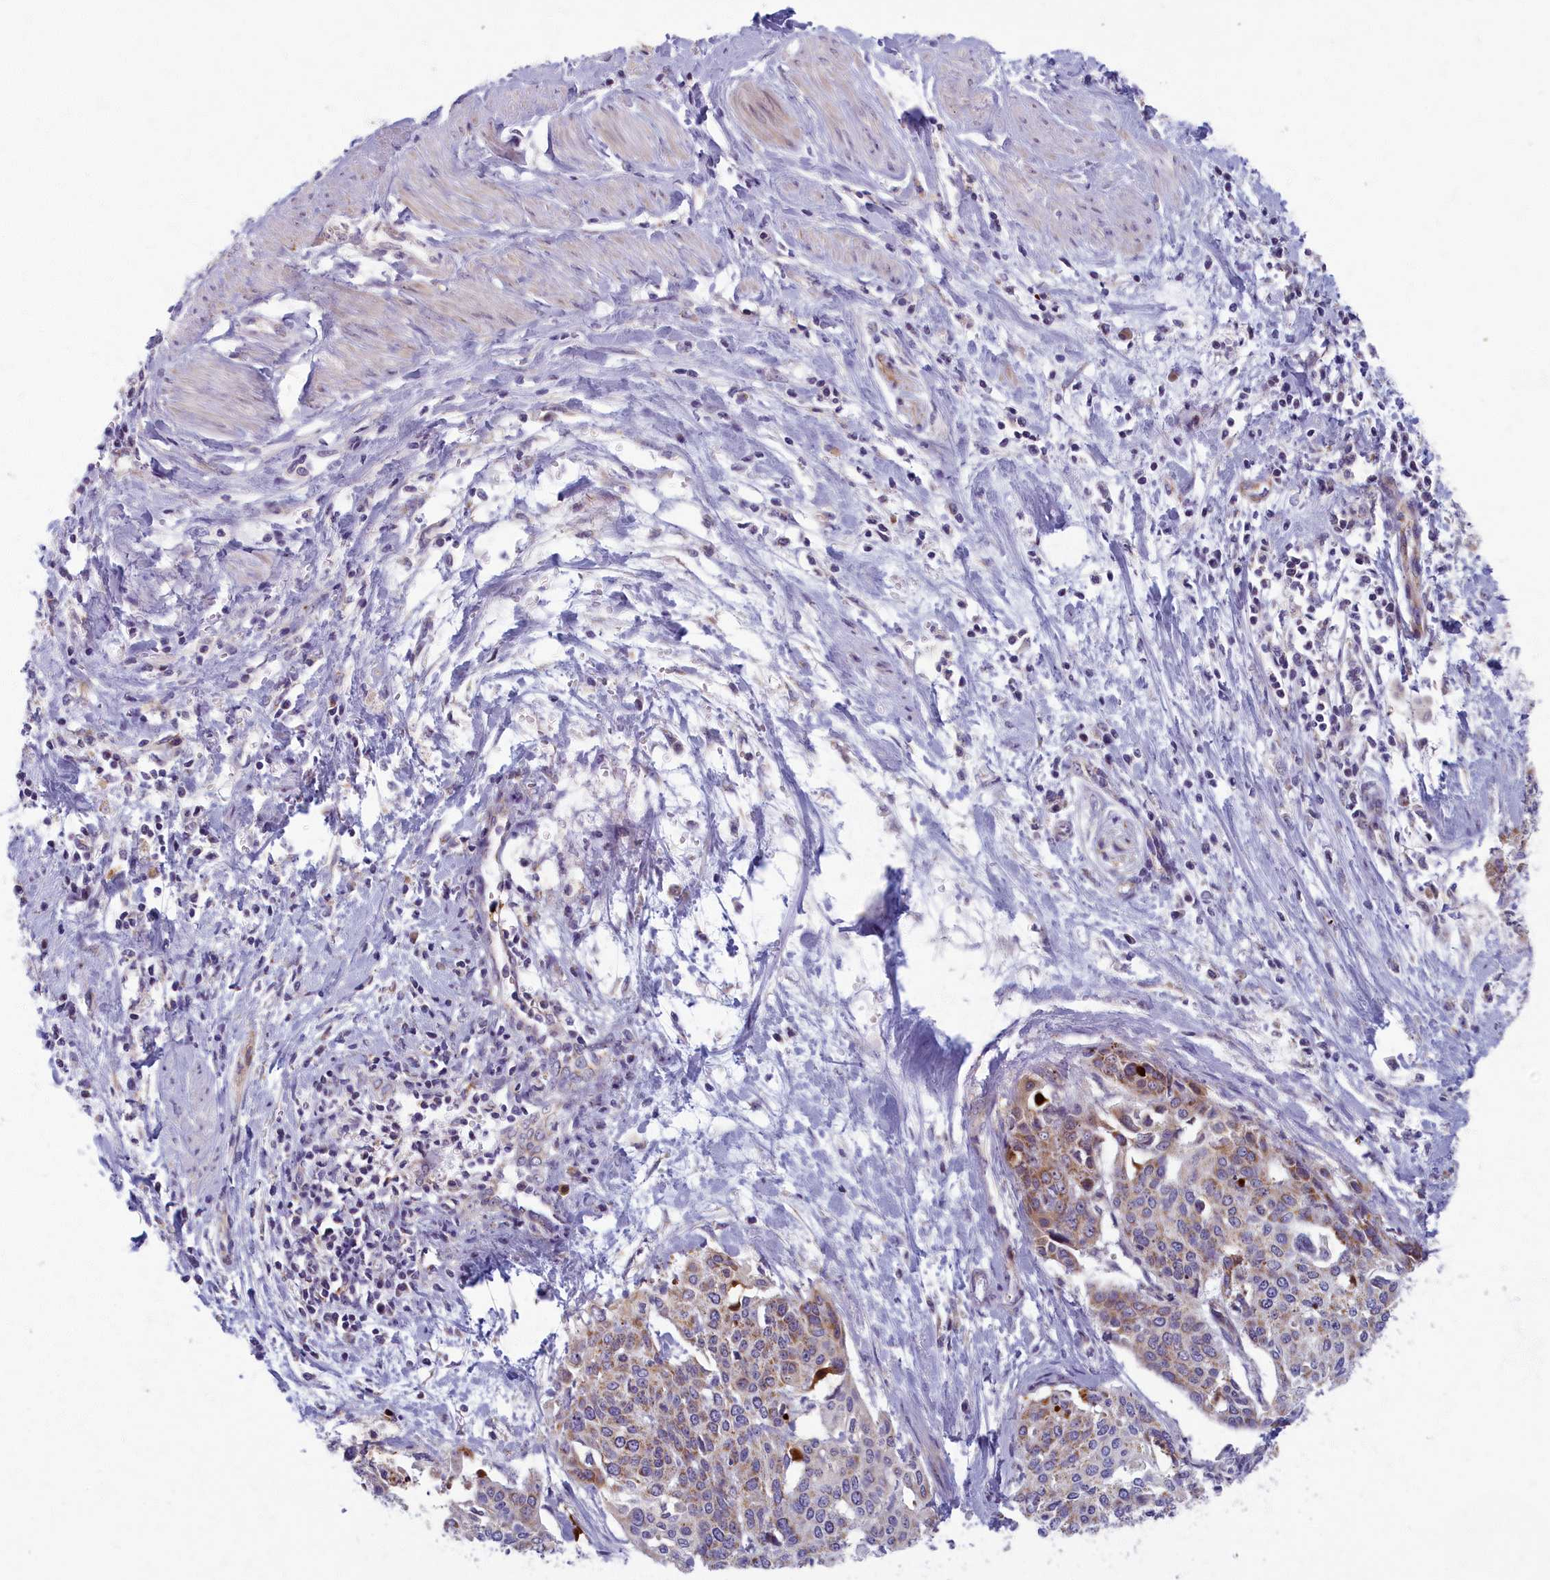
{"staining": {"intensity": "moderate", "quantity": "25%-75%", "location": "cytoplasmic/membranous"}, "tissue": "cervical cancer", "cell_type": "Tumor cells", "image_type": "cancer", "snomed": [{"axis": "morphology", "description": "Squamous cell carcinoma, NOS"}, {"axis": "topography", "description": "Cervix"}], "caption": "Immunohistochemical staining of human cervical cancer shows medium levels of moderate cytoplasmic/membranous protein staining in about 25%-75% of tumor cells.", "gene": "MRPS25", "patient": {"sex": "female", "age": 44}}